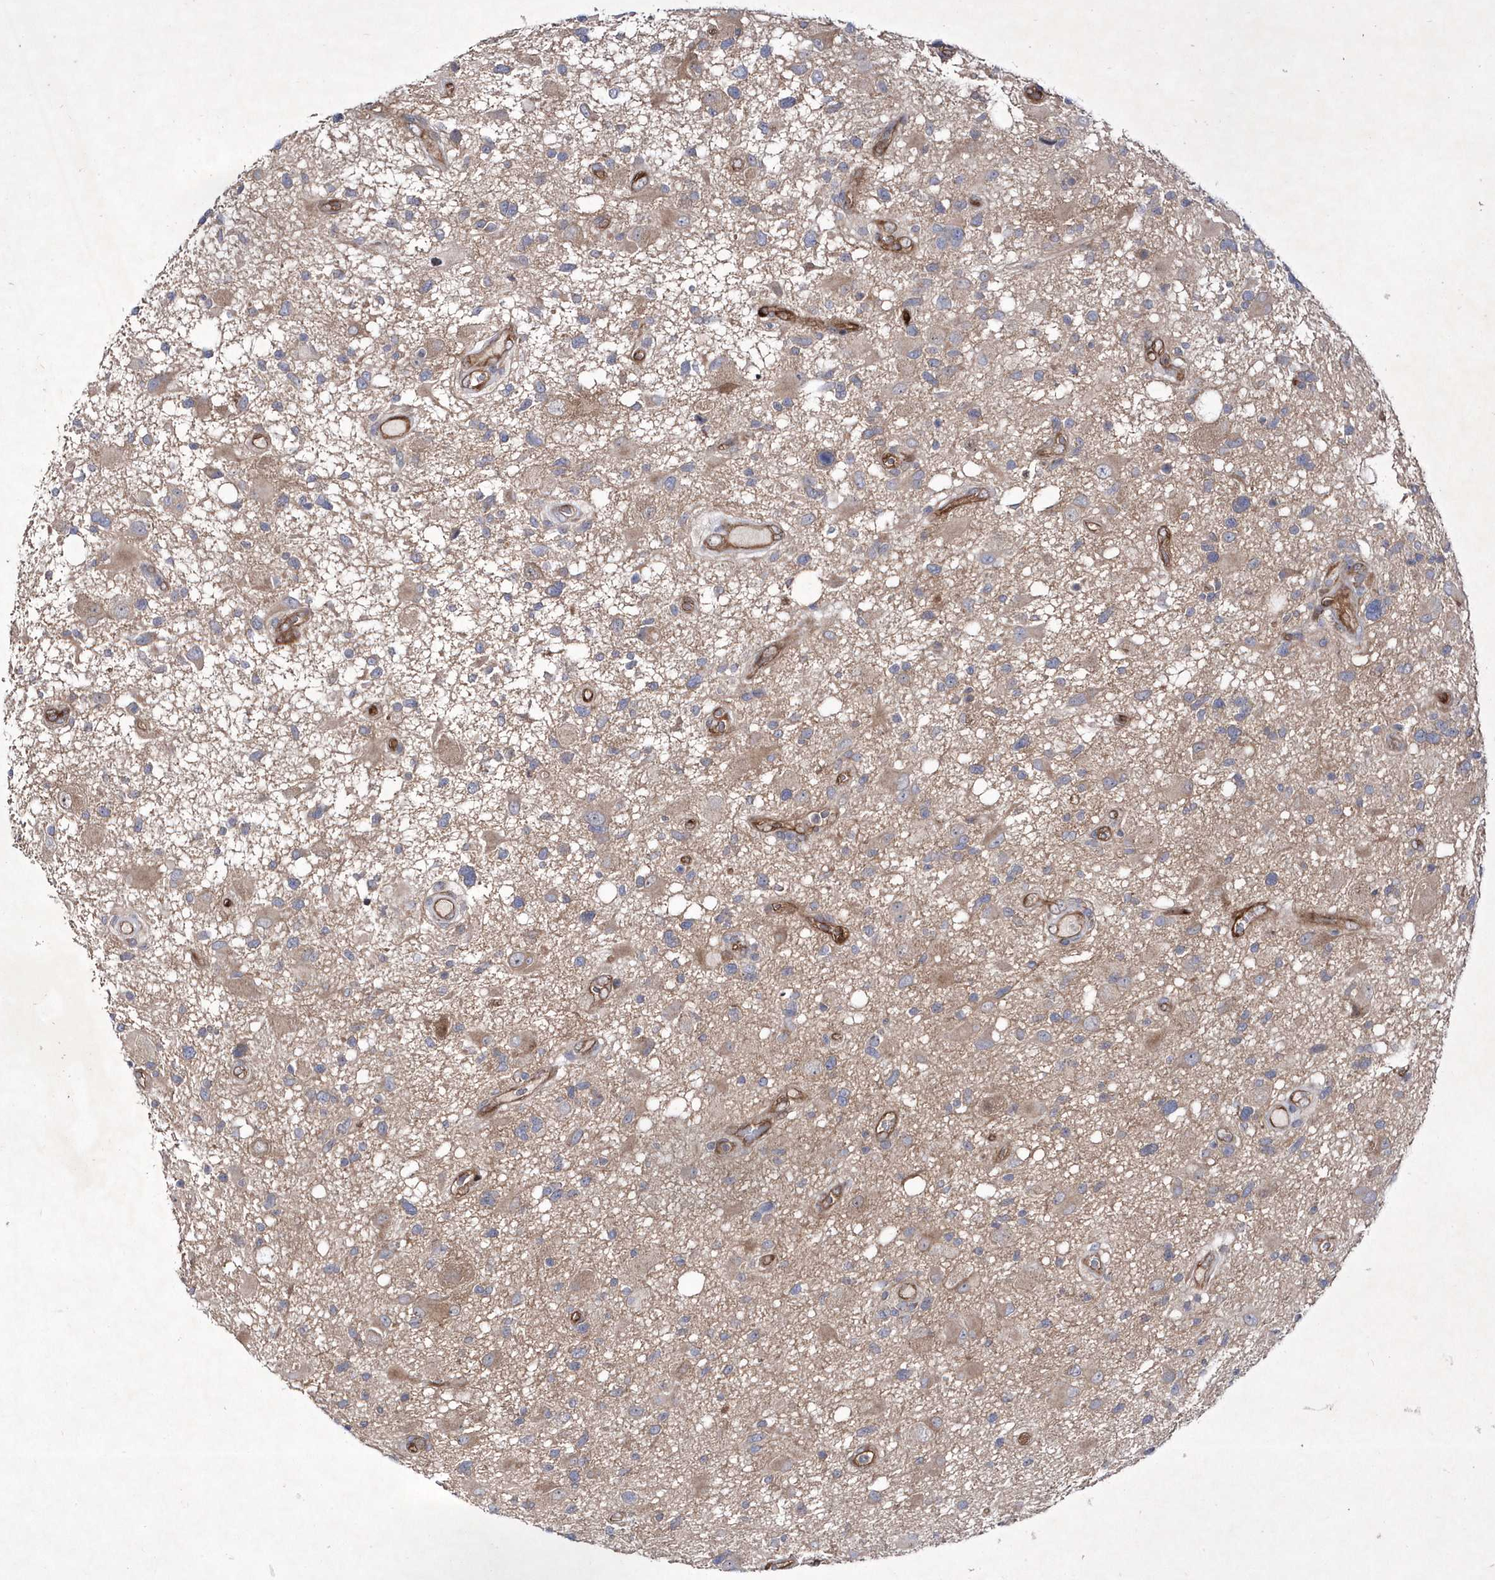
{"staining": {"intensity": "weak", "quantity": "25%-75%", "location": "cytoplasmic/membranous"}, "tissue": "glioma", "cell_type": "Tumor cells", "image_type": "cancer", "snomed": [{"axis": "morphology", "description": "Glioma, malignant, High grade"}, {"axis": "topography", "description": "Brain"}], "caption": "Malignant glioma (high-grade) stained with a brown dye exhibits weak cytoplasmic/membranous positive expression in approximately 25%-75% of tumor cells.", "gene": "DSPP", "patient": {"sex": "male", "age": 33}}